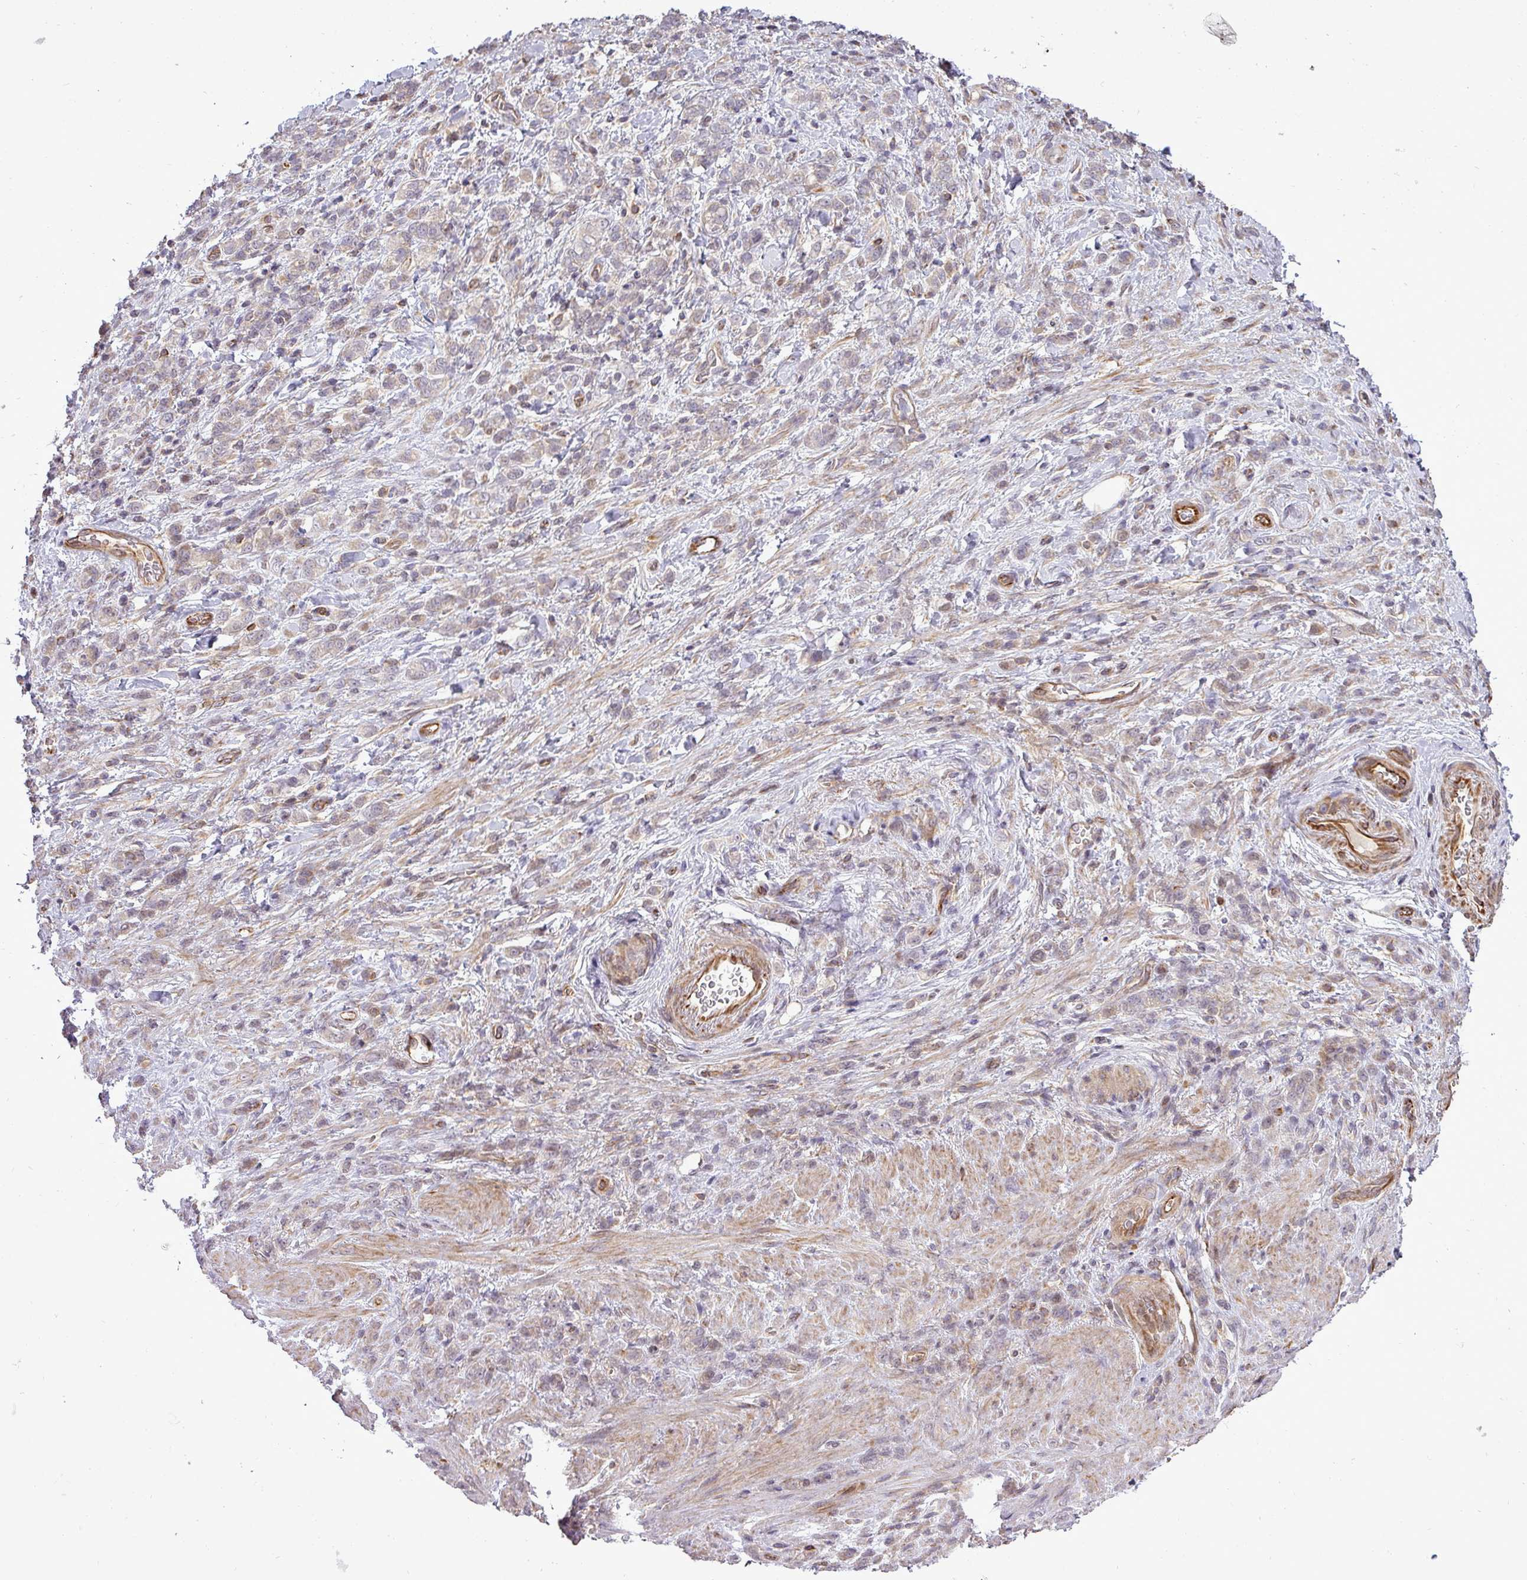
{"staining": {"intensity": "negative", "quantity": "none", "location": "none"}, "tissue": "stomach cancer", "cell_type": "Tumor cells", "image_type": "cancer", "snomed": [{"axis": "morphology", "description": "Adenocarcinoma, NOS"}, {"axis": "topography", "description": "Stomach"}], "caption": "The image exhibits no staining of tumor cells in stomach cancer (adenocarcinoma).", "gene": "PDRG1", "patient": {"sex": "male", "age": 77}}